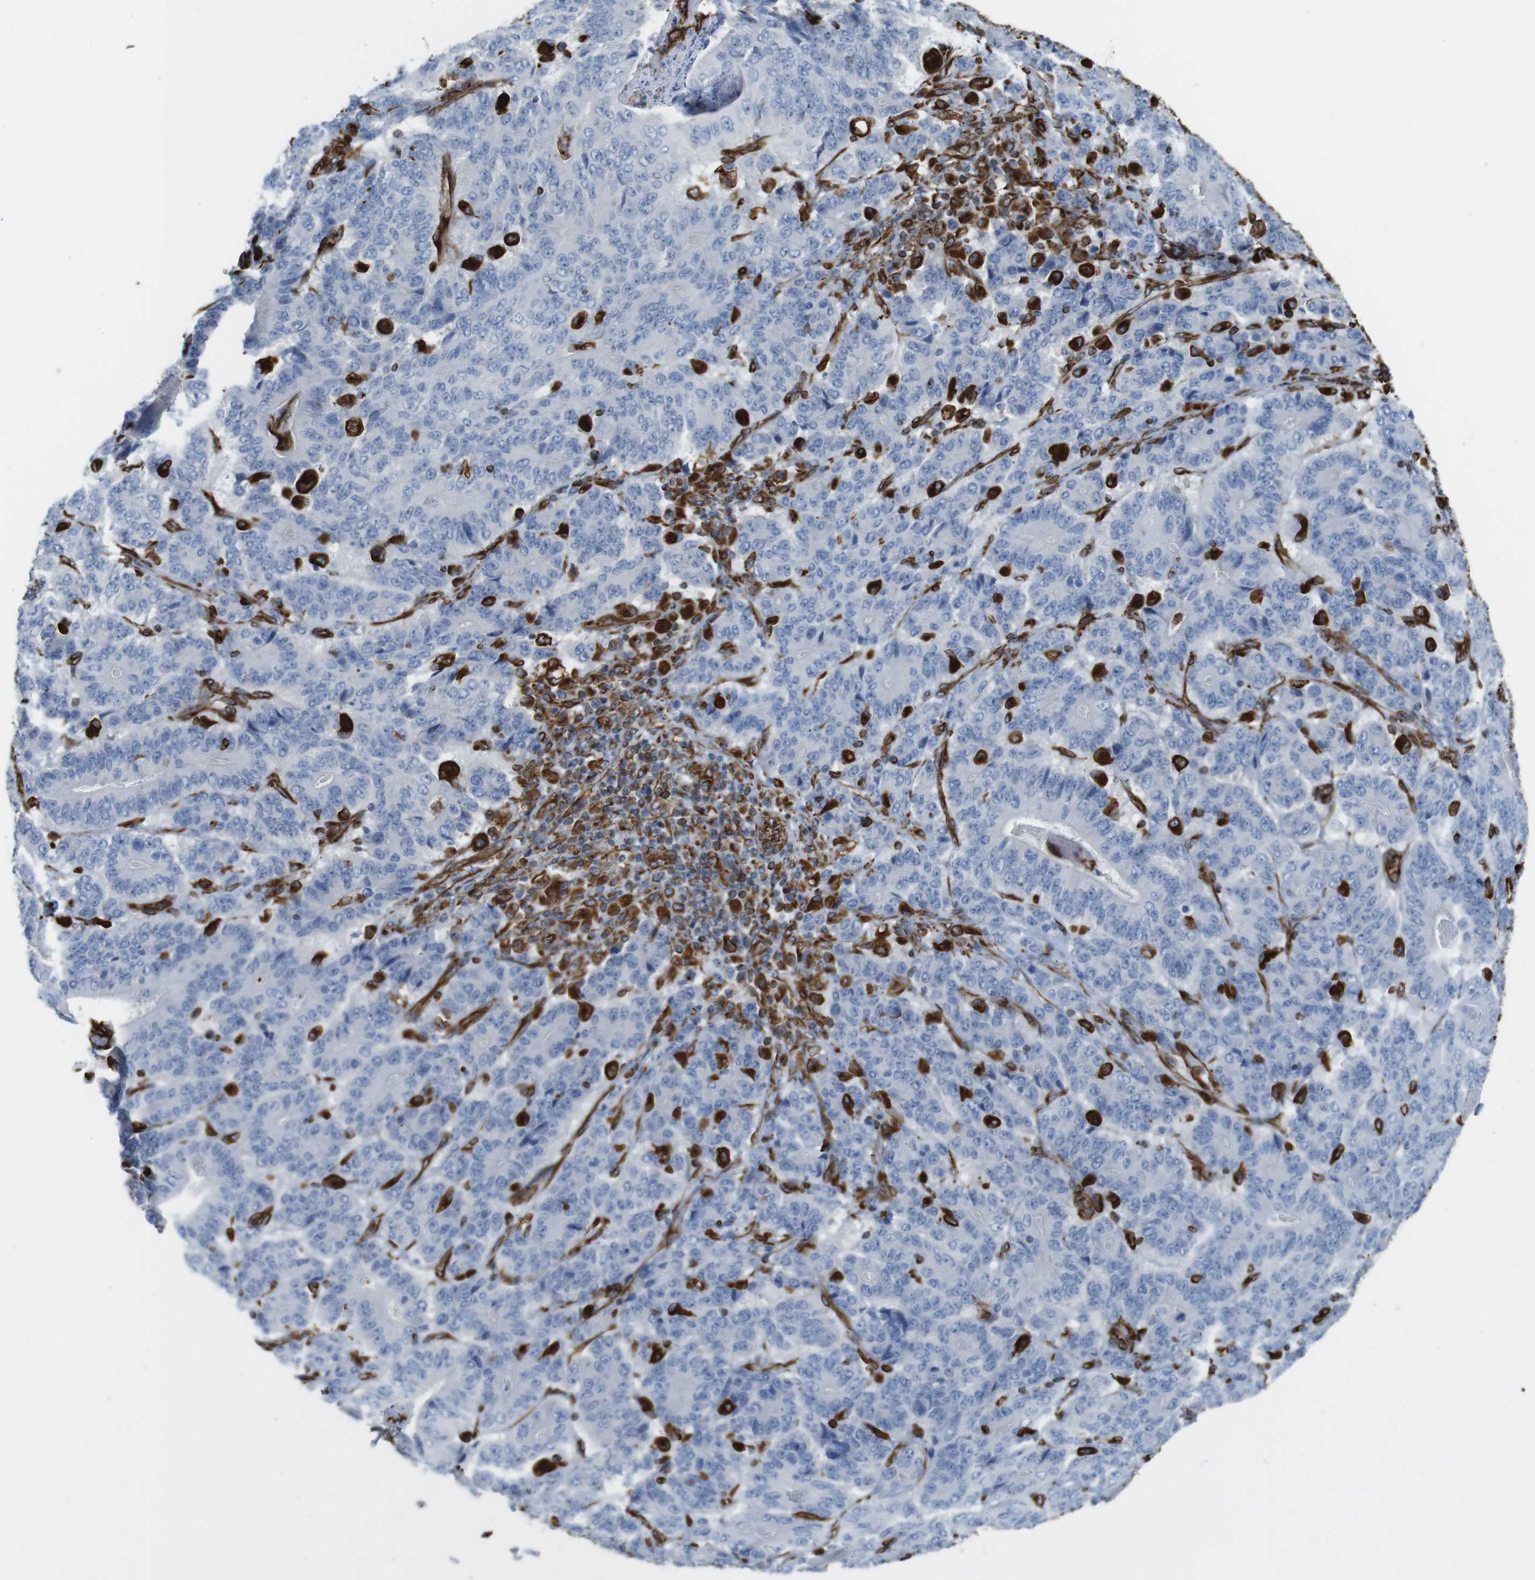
{"staining": {"intensity": "negative", "quantity": "none", "location": "none"}, "tissue": "stomach cancer", "cell_type": "Tumor cells", "image_type": "cancer", "snomed": [{"axis": "morphology", "description": "Adenocarcinoma, NOS"}, {"axis": "topography", "description": "Stomach"}], "caption": "This is a photomicrograph of immunohistochemistry staining of stomach adenocarcinoma, which shows no expression in tumor cells. Brightfield microscopy of immunohistochemistry (IHC) stained with DAB (3,3'-diaminobenzidine) (brown) and hematoxylin (blue), captured at high magnification.", "gene": "RALGPS1", "patient": {"sex": "female", "age": 73}}